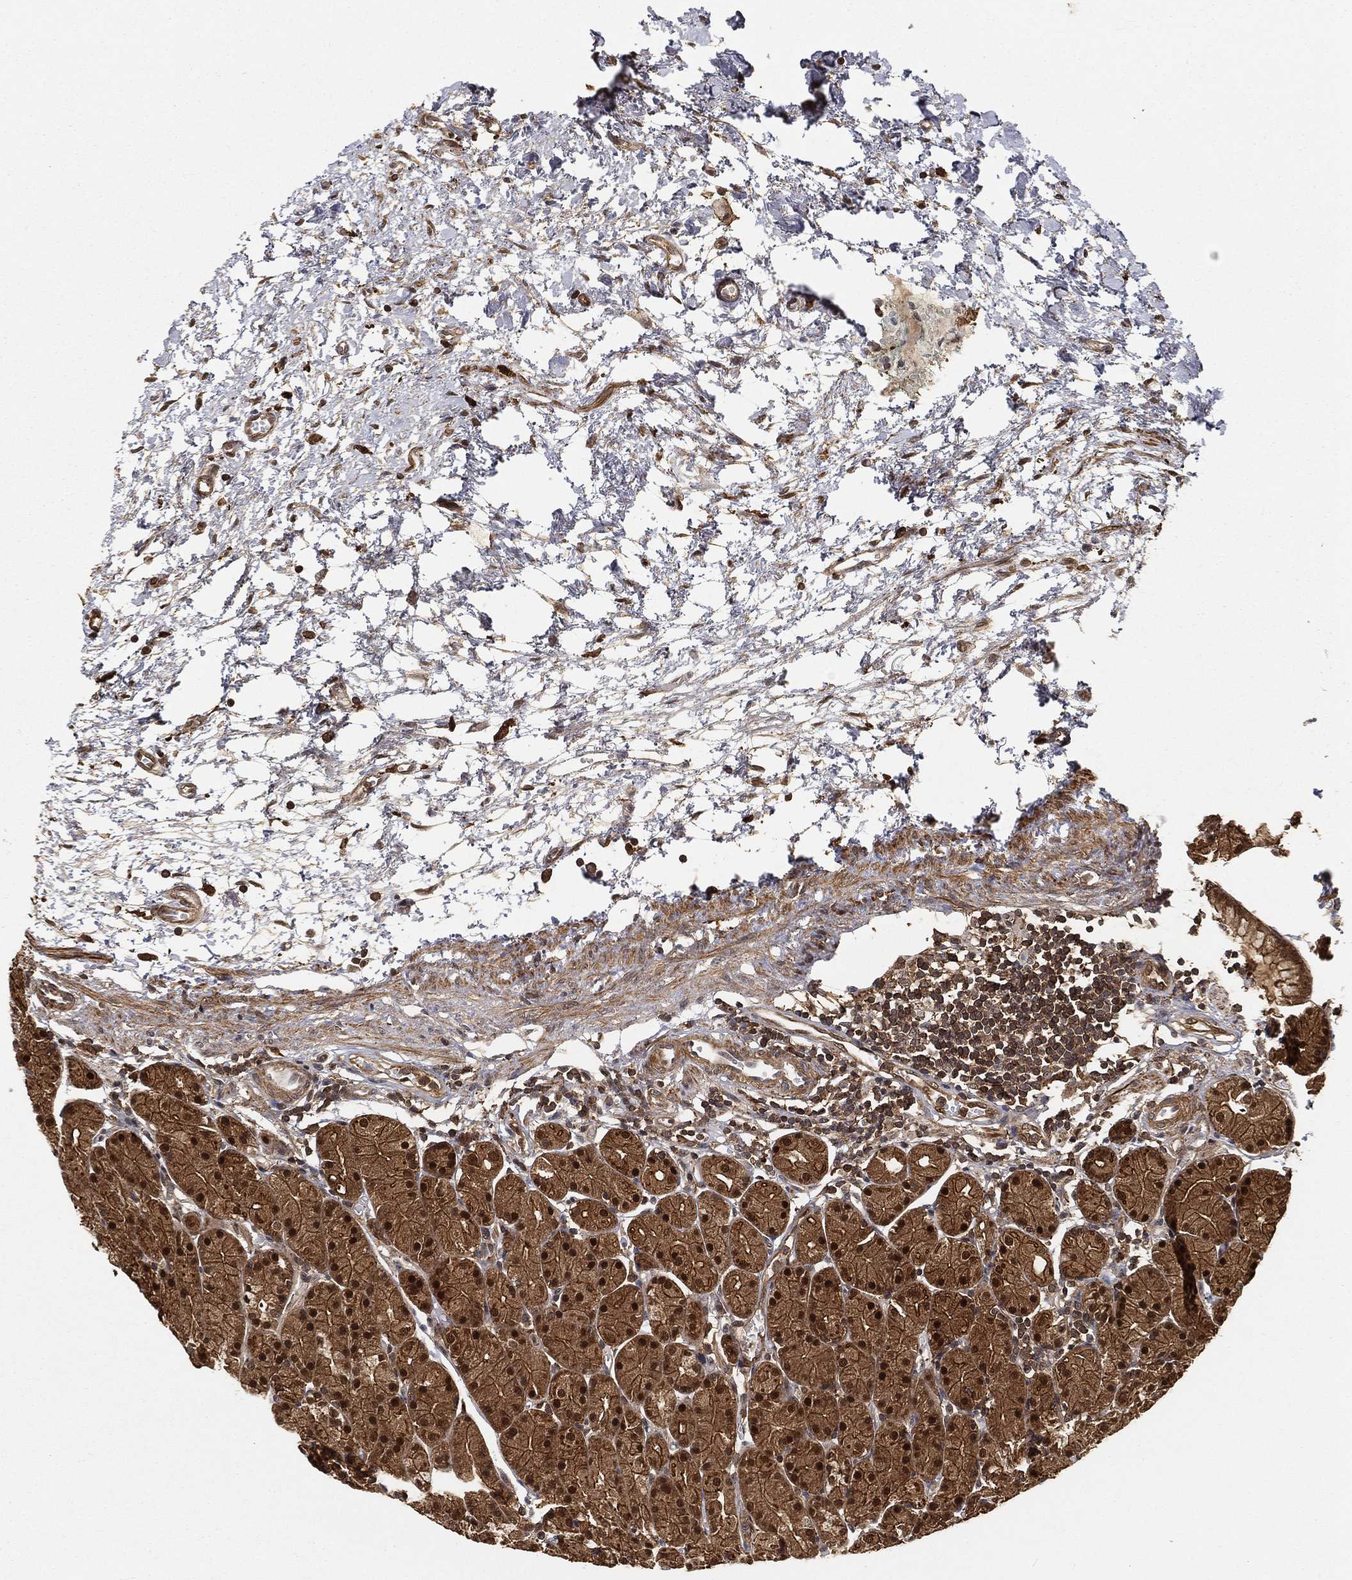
{"staining": {"intensity": "strong", "quantity": ">75%", "location": "cytoplasmic/membranous,nuclear"}, "tissue": "stomach", "cell_type": "Glandular cells", "image_type": "normal", "snomed": [{"axis": "morphology", "description": "Normal tissue, NOS"}, {"axis": "morphology", "description": "Adenocarcinoma, NOS"}, {"axis": "topography", "description": "Stomach"}], "caption": "Protein expression analysis of normal stomach reveals strong cytoplasmic/membranous,nuclear positivity in approximately >75% of glandular cells.", "gene": "CRYL1", "patient": {"sex": "female", "age": 81}}